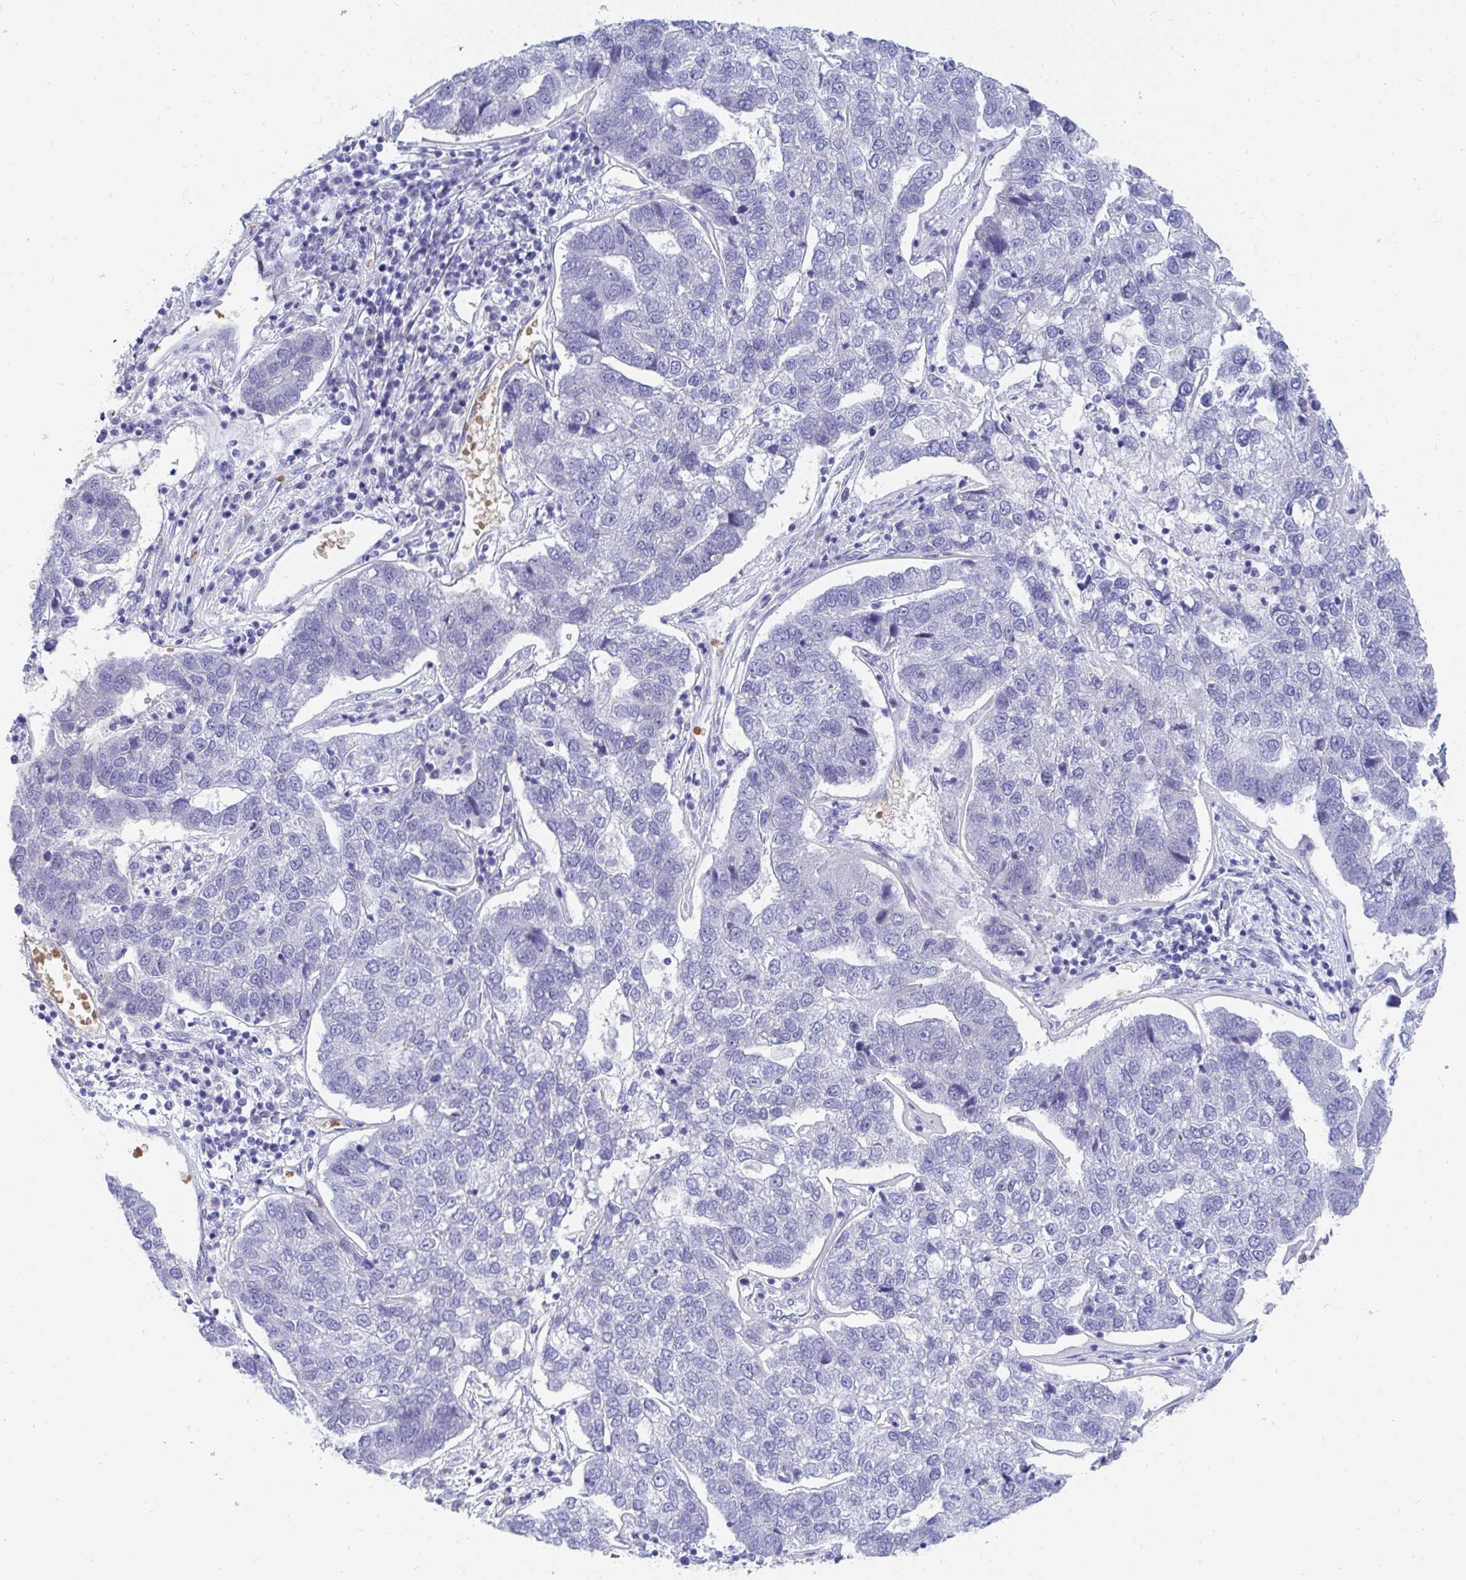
{"staining": {"intensity": "negative", "quantity": "none", "location": "none"}, "tissue": "pancreatic cancer", "cell_type": "Tumor cells", "image_type": "cancer", "snomed": [{"axis": "morphology", "description": "Adenocarcinoma, NOS"}, {"axis": "topography", "description": "Pancreas"}], "caption": "The IHC micrograph has no significant staining in tumor cells of pancreatic cancer (adenocarcinoma) tissue.", "gene": "MROH2B", "patient": {"sex": "female", "age": 61}}